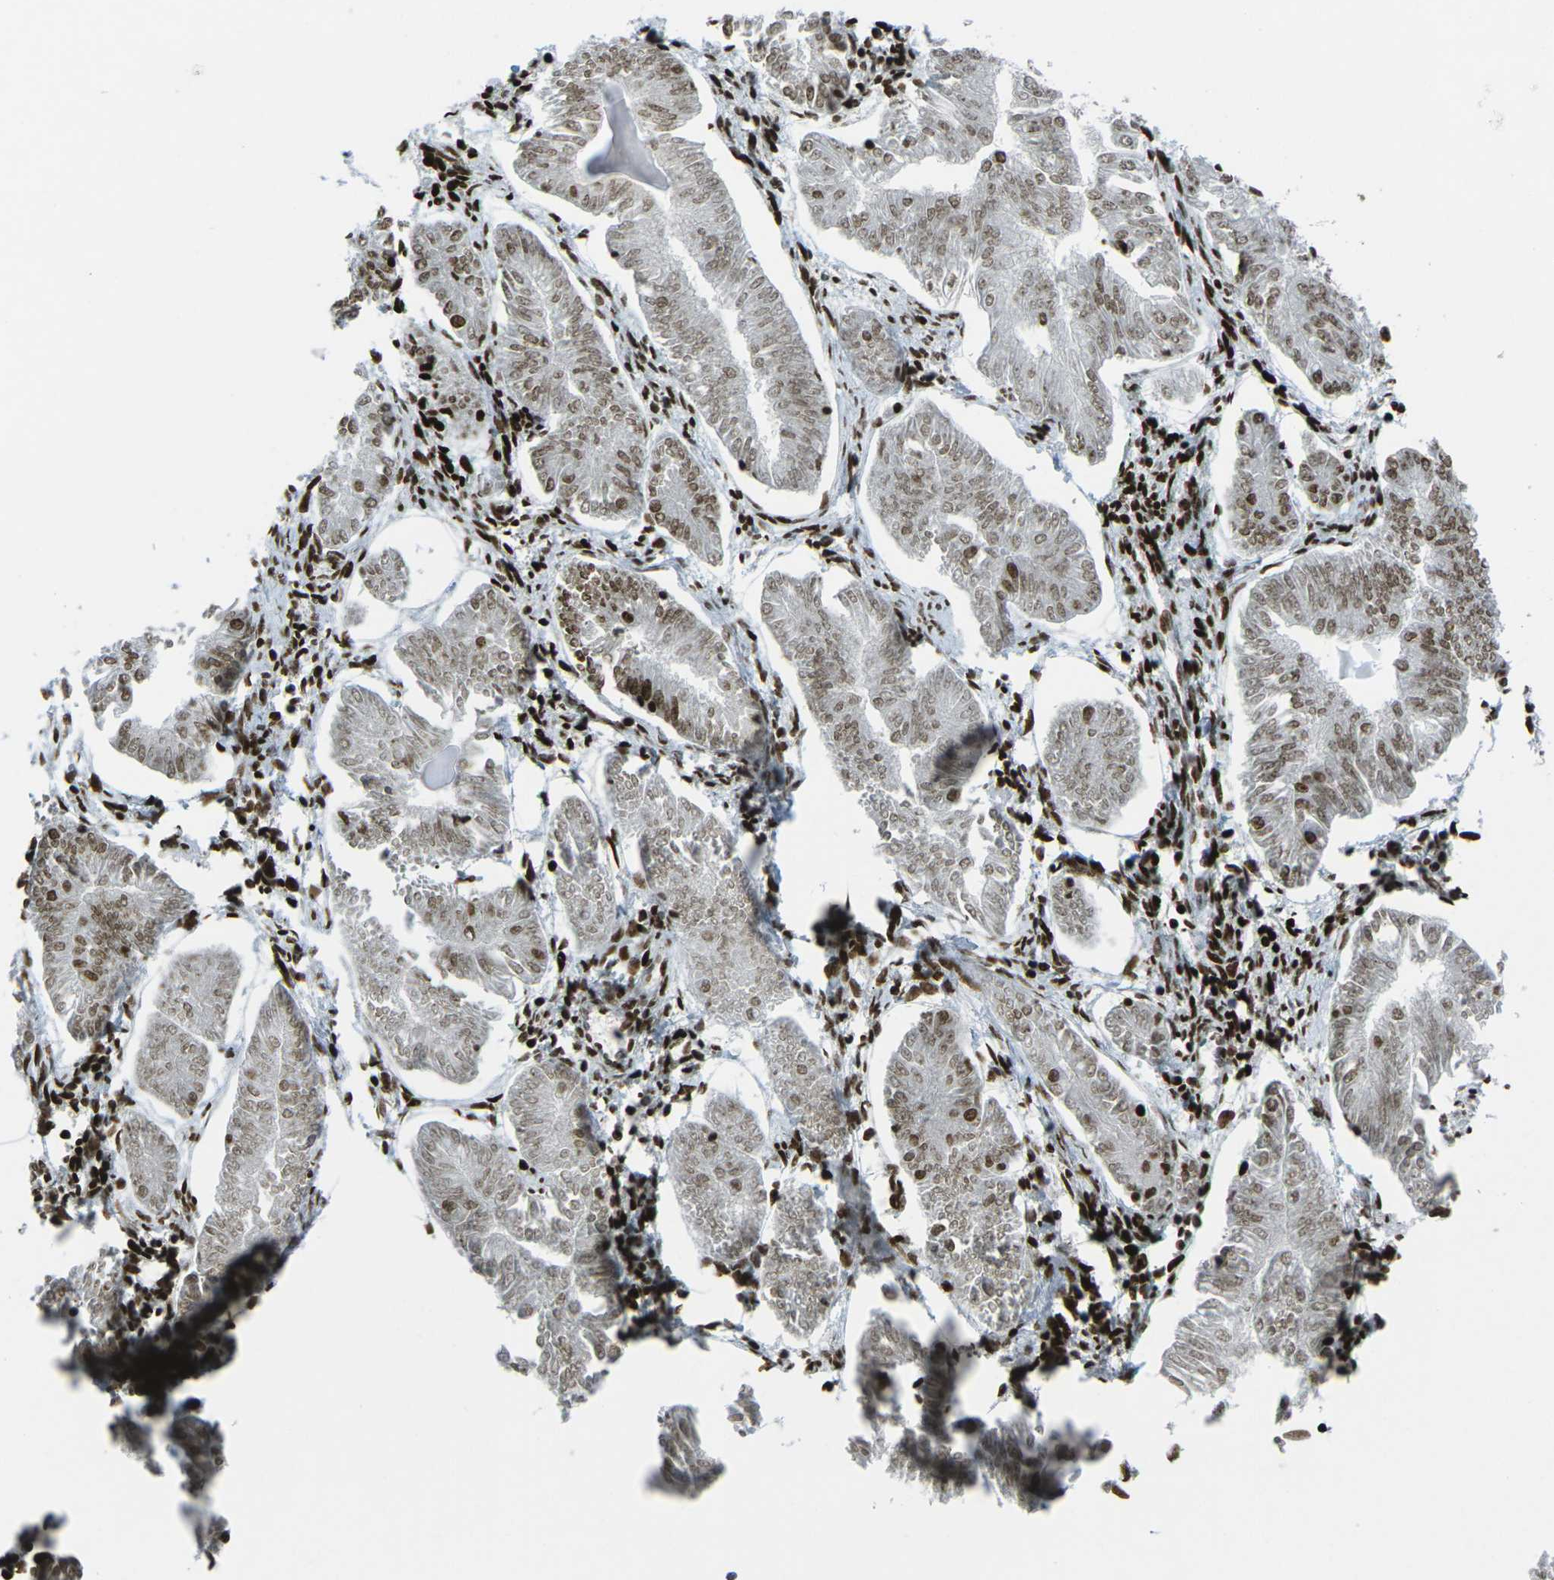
{"staining": {"intensity": "moderate", "quantity": ">75%", "location": "nuclear"}, "tissue": "endometrial cancer", "cell_type": "Tumor cells", "image_type": "cancer", "snomed": [{"axis": "morphology", "description": "Adenocarcinoma, NOS"}, {"axis": "topography", "description": "Endometrium"}], "caption": "A histopathology image of human endometrial adenocarcinoma stained for a protein exhibits moderate nuclear brown staining in tumor cells. The staining was performed using DAB to visualize the protein expression in brown, while the nuclei were stained in blue with hematoxylin (Magnification: 20x).", "gene": "EME1", "patient": {"sex": "female", "age": 53}}